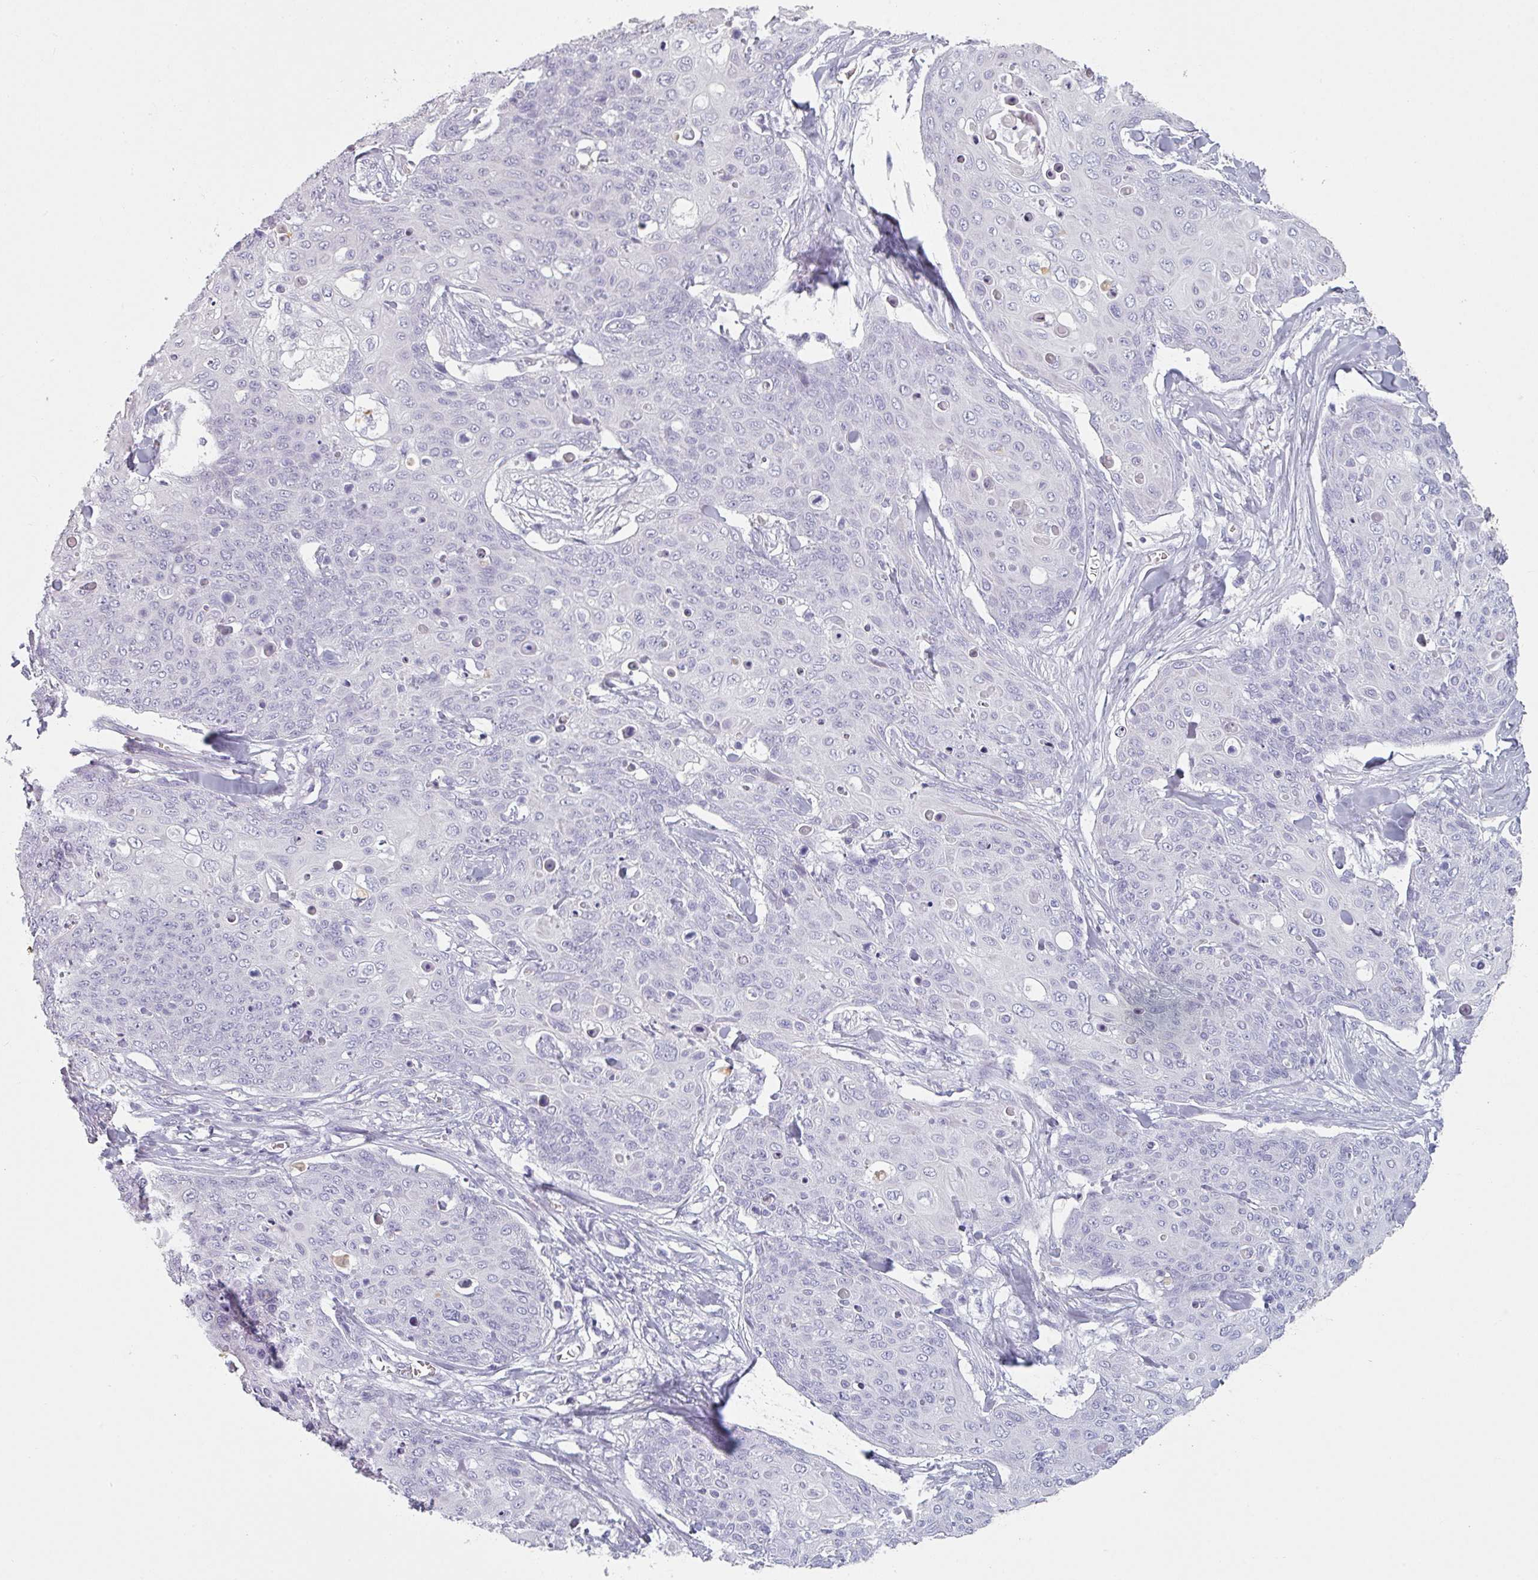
{"staining": {"intensity": "negative", "quantity": "none", "location": "none"}, "tissue": "skin cancer", "cell_type": "Tumor cells", "image_type": "cancer", "snomed": [{"axis": "morphology", "description": "Squamous cell carcinoma, NOS"}, {"axis": "topography", "description": "Skin"}, {"axis": "topography", "description": "Vulva"}], "caption": "A histopathology image of human skin cancer (squamous cell carcinoma) is negative for staining in tumor cells.", "gene": "SFTPA1", "patient": {"sex": "female", "age": 85}}